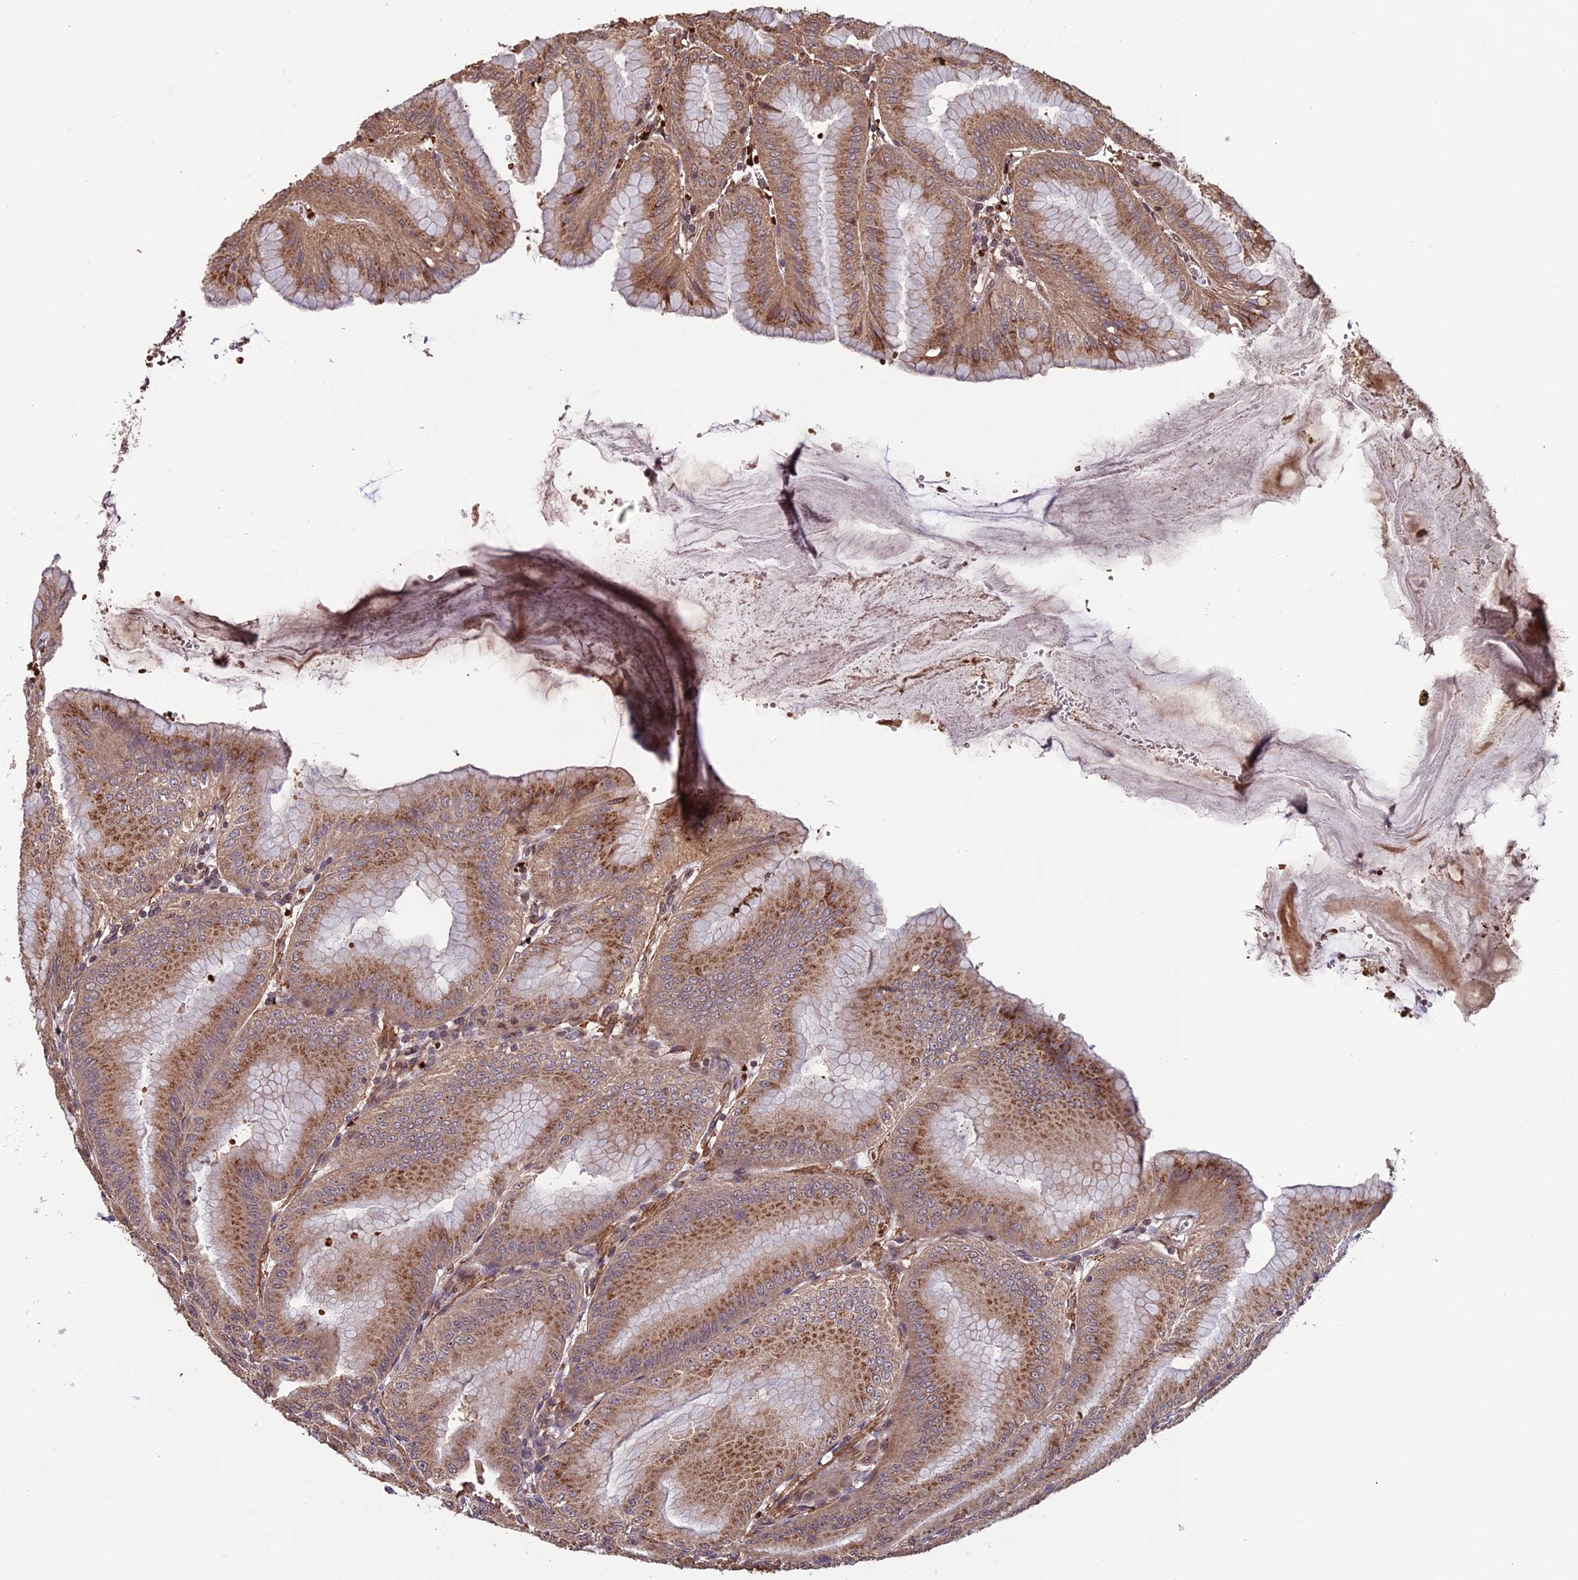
{"staining": {"intensity": "moderate", "quantity": ">75%", "location": "cytoplasmic/membranous,nuclear"}, "tissue": "stomach", "cell_type": "Glandular cells", "image_type": "normal", "snomed": [{"axis": "morphology", "description": "Normal tissue, NOS"}, {"axis": "topography", "description": "Stomach, lower"}], "caption": "Protein expression analysis of unremarkable human stomach reveals moderate cytoplasmic/membranous,nuclear staining in approximately >75% of glandular cells. The staining was performed using DAB (3,3'-diaminobenzidine) to visualize the protein expression in brown, while the nuclei were stained in blue with hematoxylin (Magnification: 20x).", "gene": "CABIN1", "patient": {"sex": "male", "age": 71}}